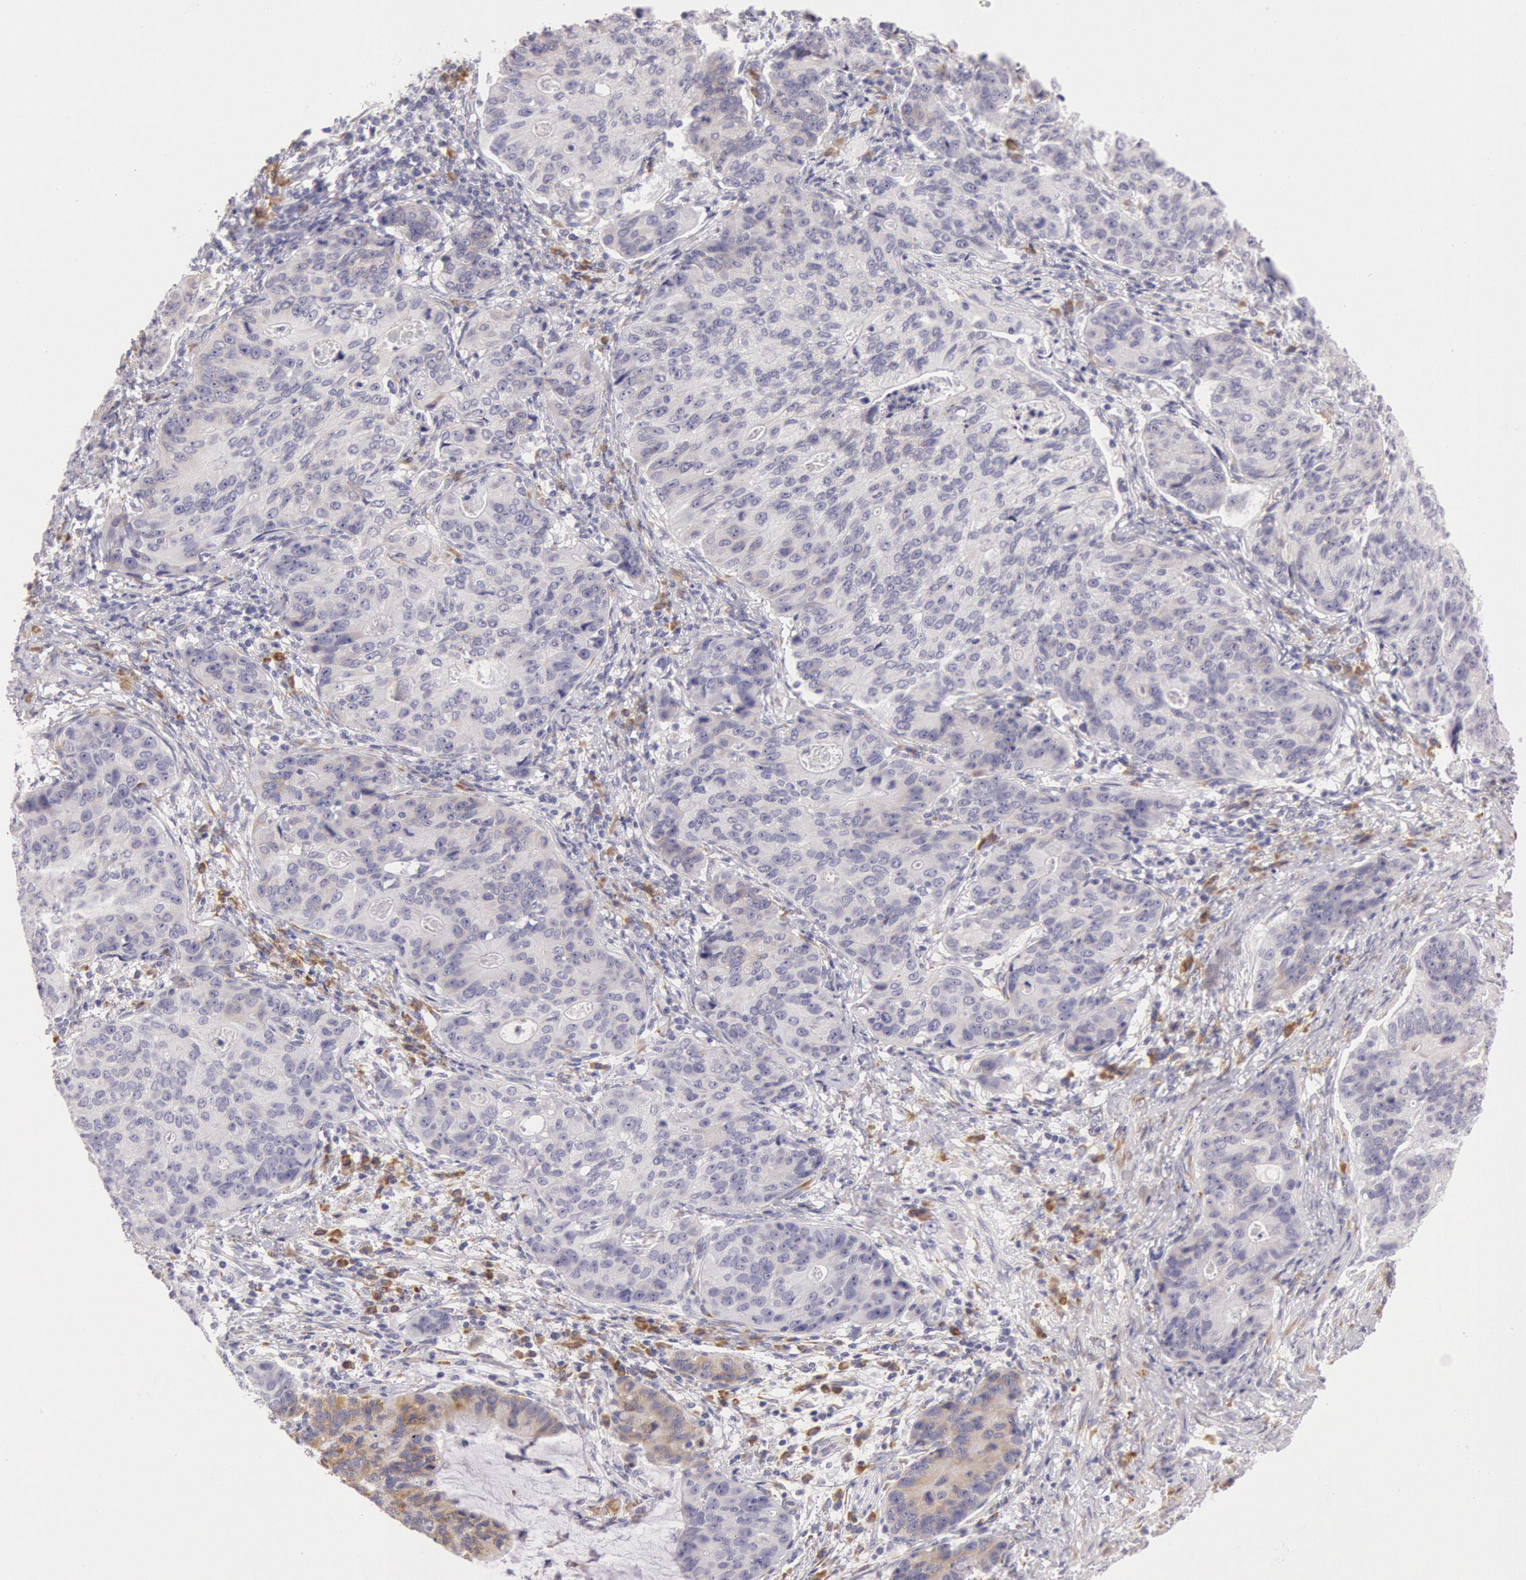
{"staining": {"intensity": "moderate", "quantity": "<25%", "location": "cytoplasmic/membranous"}, "tissue": "stomach cancer", "cell_type": "Tumor cells", "image_type": "cancer", "snomed": [{"axis": "morphology", "description": "Adenocarcinoma, NOS"}, {"axis": "topography", "description": "Esophagus"}, {"axis": "topography", "description": "Stomach"}], "caption": "Immunohistochemistry (IHC) of adenocarcinoma (stomach) shows low levels of moderate cytoplasmic/membranous expression in about <25% of tumor cells.", "gene": "CIDEB", "patient": {"sex": "male", "age": 74}}